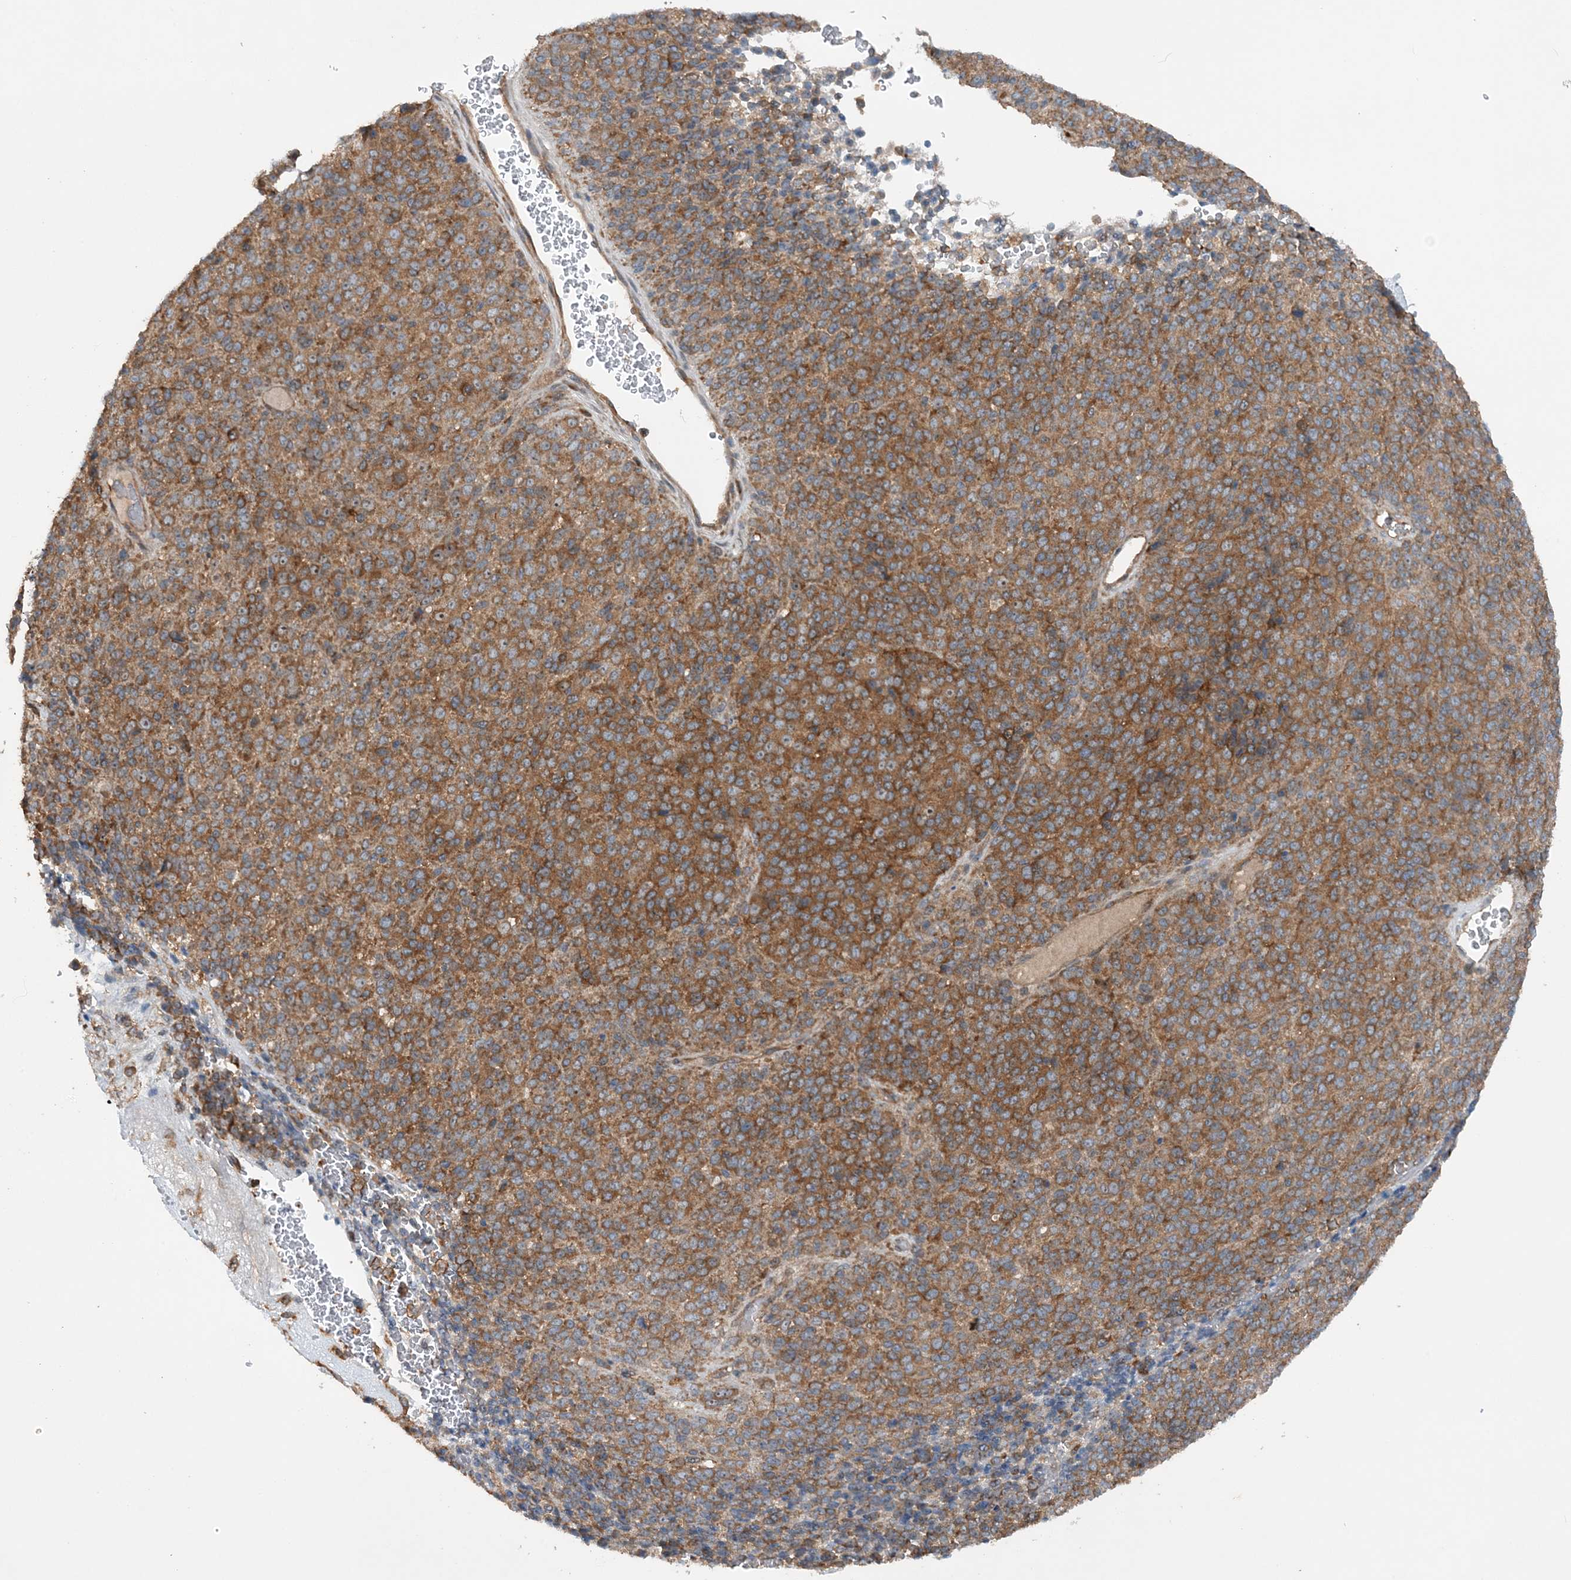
{"staining": {"intensity": "moderate", "quantity": ">75%", "location": "cytoplasmic/membranous"}, "tissue": "melanoma", "cell_type": "Tumor cells", "image_type": "cancer", "snomed": [{"axis": "morphology", "description": "Malignant melanoma, Metastatic site"}, {"axis": "topography", "description": "Brain"}], "caption": "Immunohistochemistry (IHC) photomicrograph of neoplastic tissue: human melanoma stained using IHC exhibits medium levels of moderate protein expression localized specifically in the cytoplasmic/membranous of tumor cells, appearing as a cytoplasmic/membranous brown color.", "gene": "ACAP2", "patient": {"sex": "female", "age": 56}}